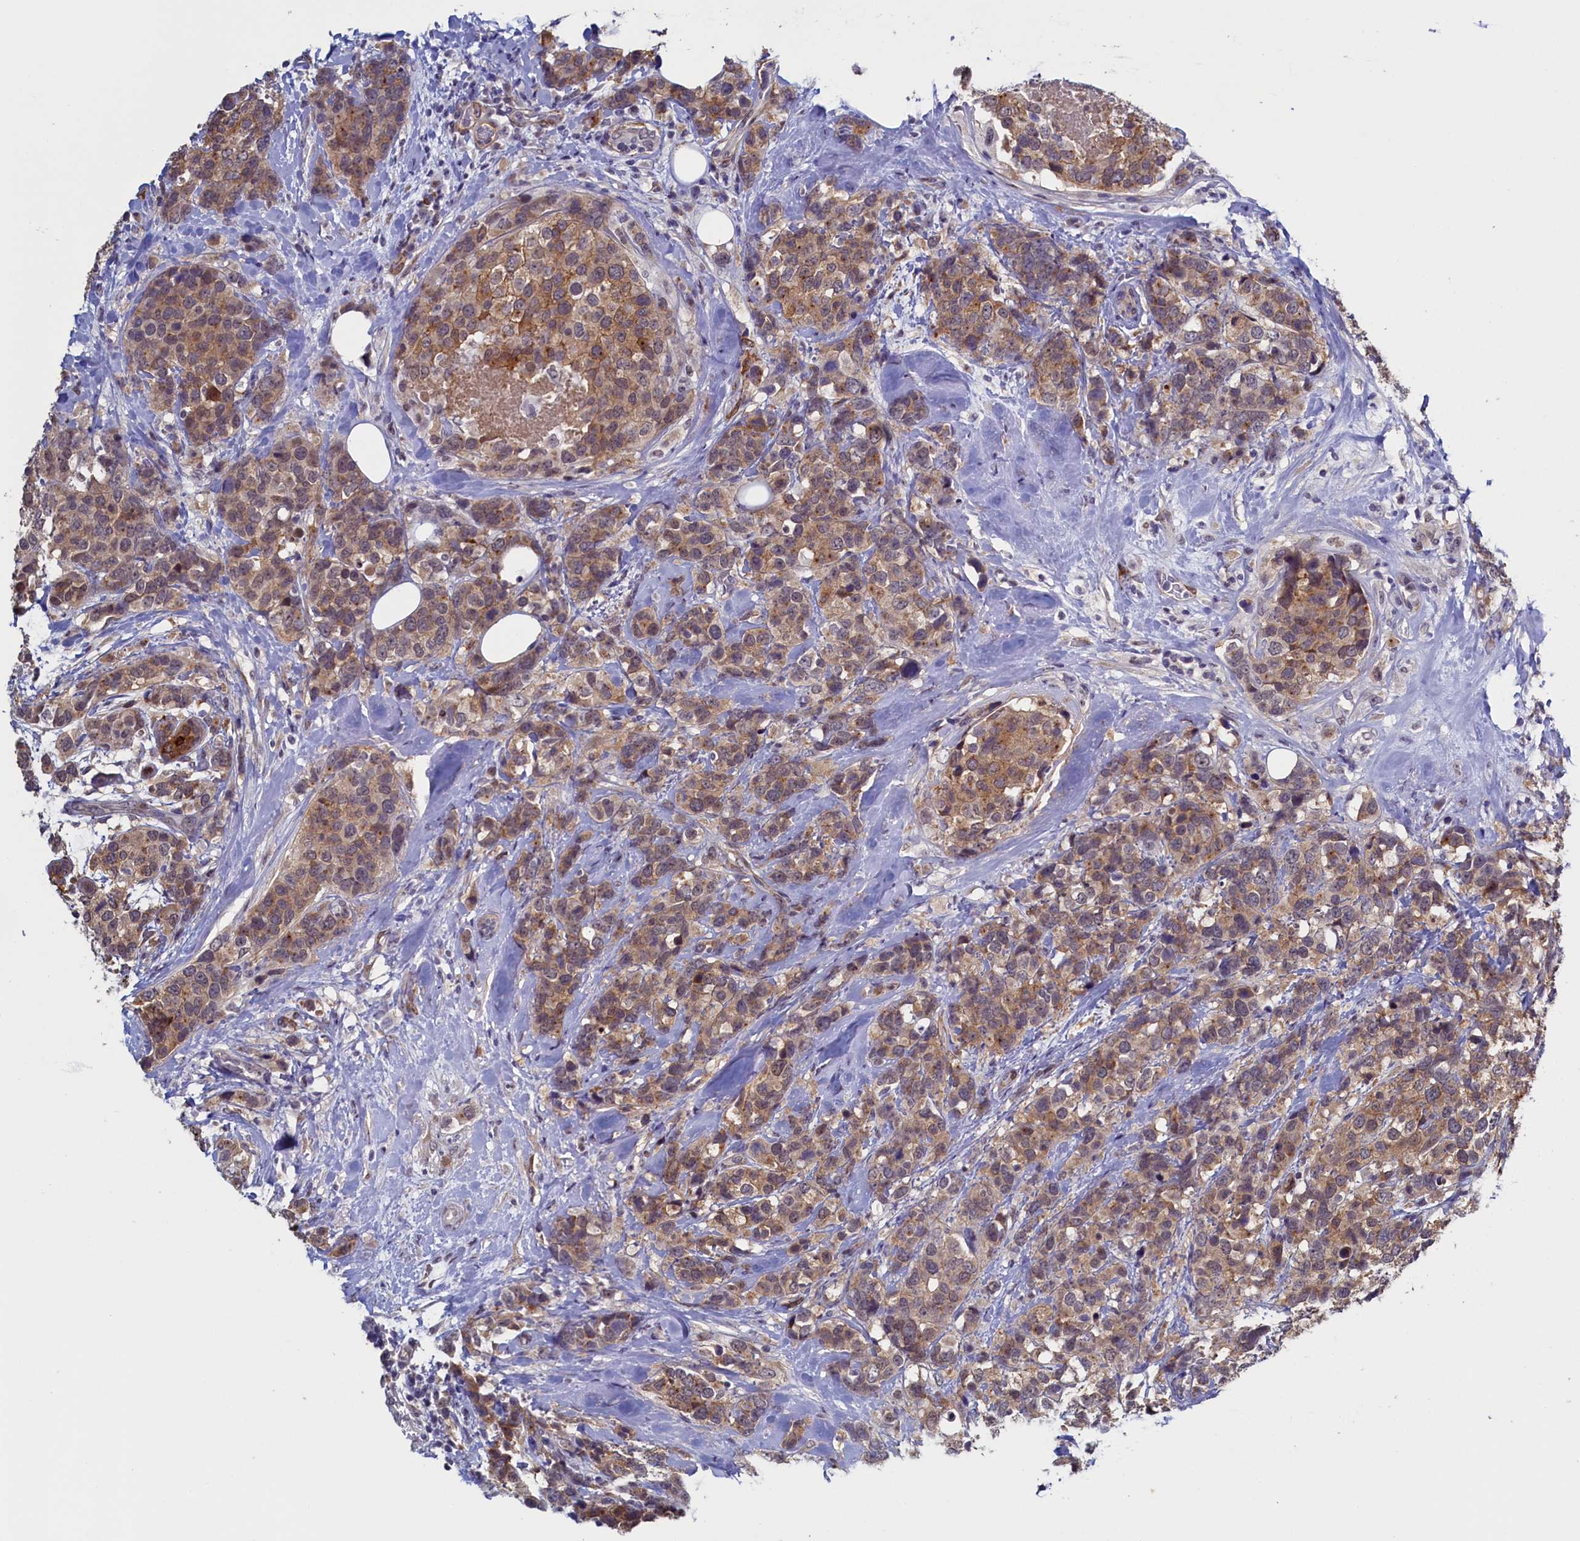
{"staining": {"intensity": "moderate", "quantity": ">75%", "location": "cytoplasmic/membranous"}, "tissue": "breast cancer", "cell_type": "Tumor cells", "image_type": "cancer", "snomed": [{"axis": "morphology", "description": "Lobular carcinoma"}, {"axis": "topography", "description": "Breast"}], "caption": "Moderate cytoplasmic/membranous staining is identified in about >75% of tumor cells in breast cancer (lobular carcinoma). The staining was performed using DAB to visualize the protein expression in brown, while the nuclei were stained in blue with hematoxylin (Magnification: 20x).", "gene": "PACSIN3", "patient": {"sex": "female", "age": 59}}